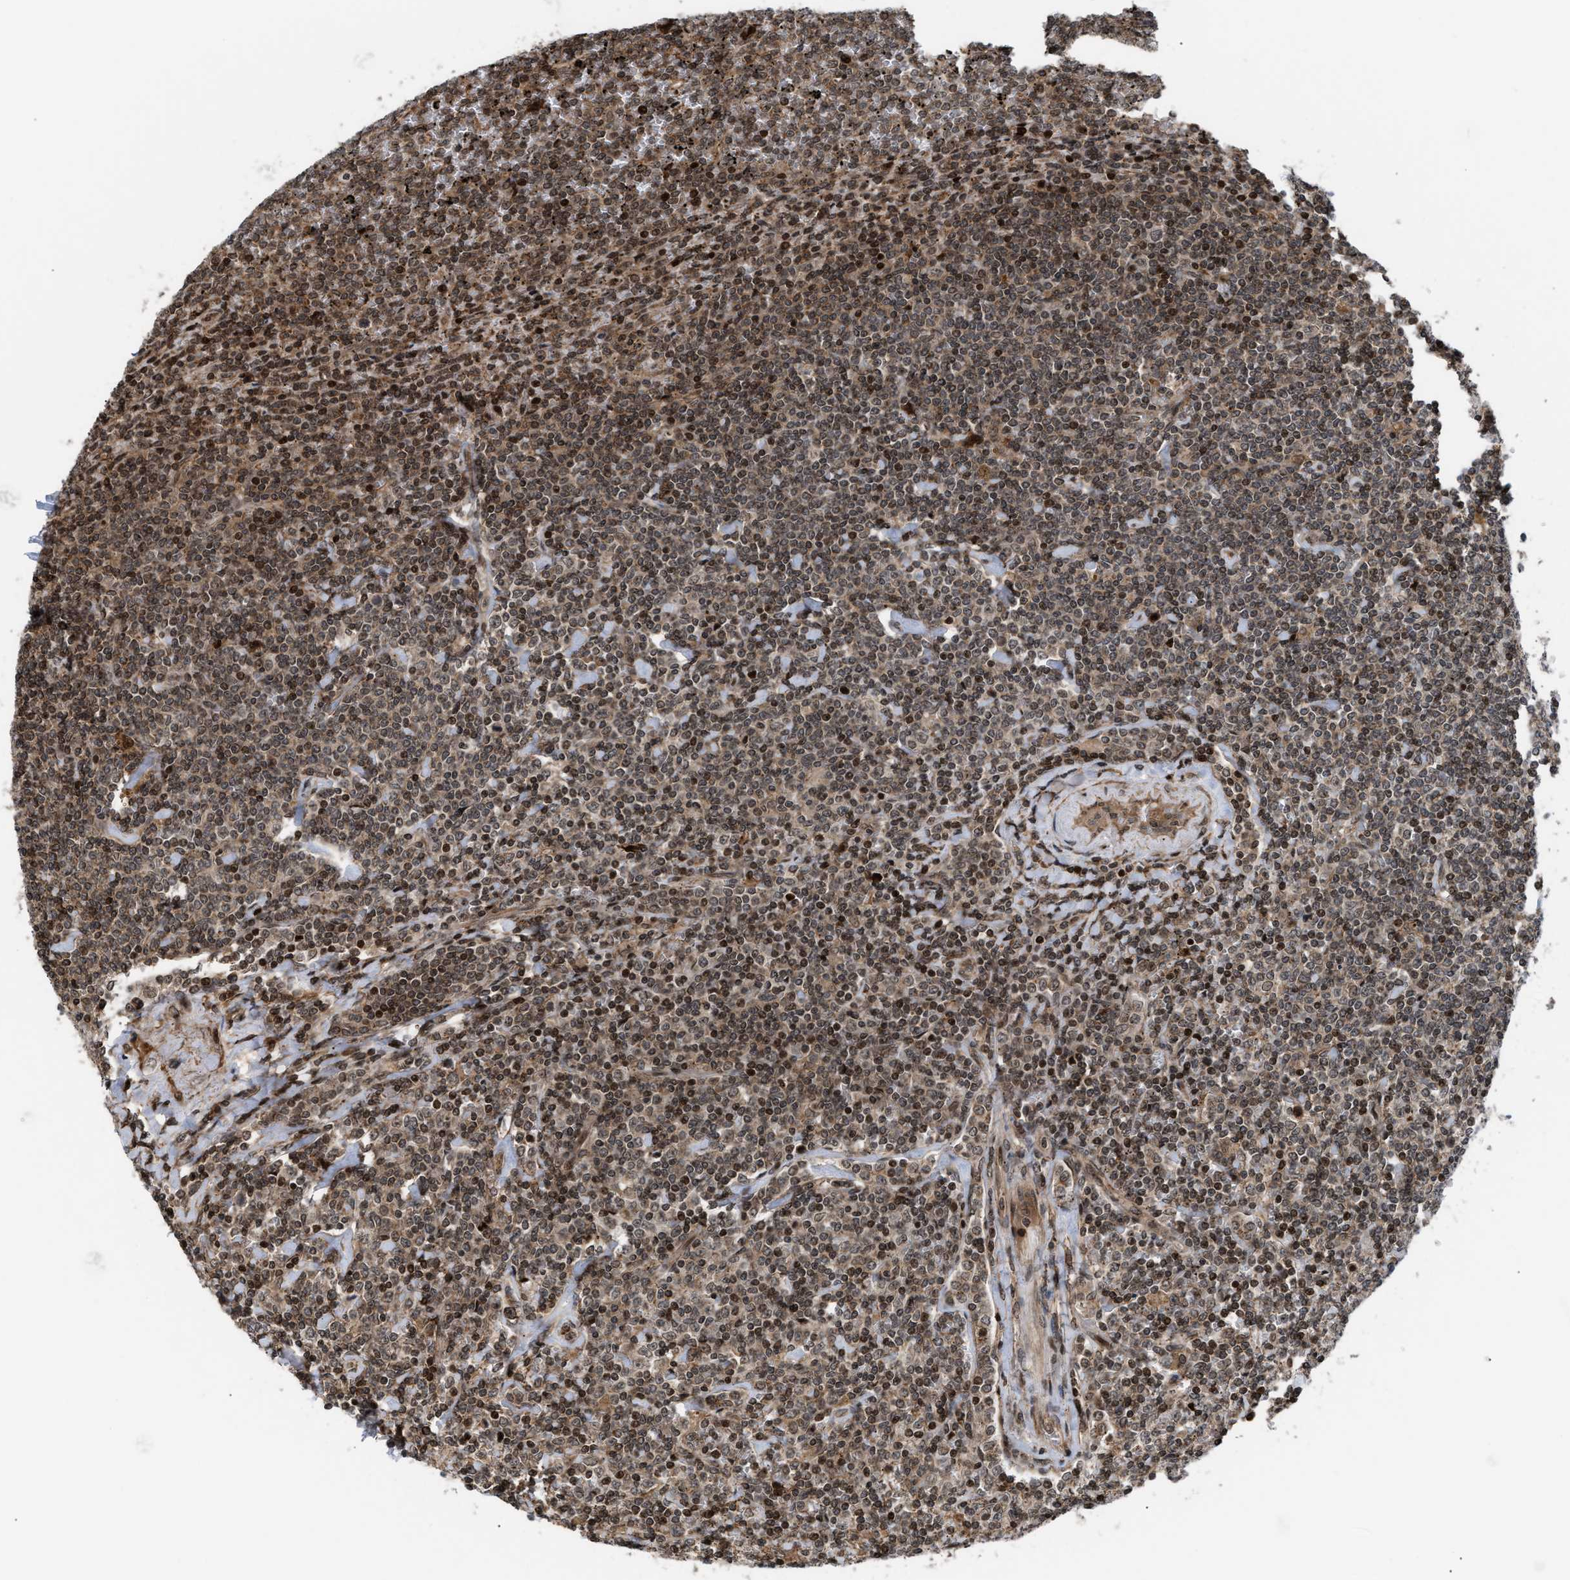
{"staining": {"intensity": "moderate", "quantity": ">75%", "location": "nuclear"}, "tissue": "lymphoma", "cell_type": "Tumor cells", "image_type": "cancer", "snomed": [{"axis": "morphology", "description": "Malignant lymphoma, non-Hodgkin's type, Low grade"}, {"axis": "topography", "description": "Spleen"}], "caption": "This photomicrograph exhibits lymphoma stained with IHC to label a protein in brown. The nuclear of tumor cells show moderate positivity for the protein. Nuclei are counter-stained blue.", "gene": "STAU2", "patient": {"sex": "female", "age": 19}}